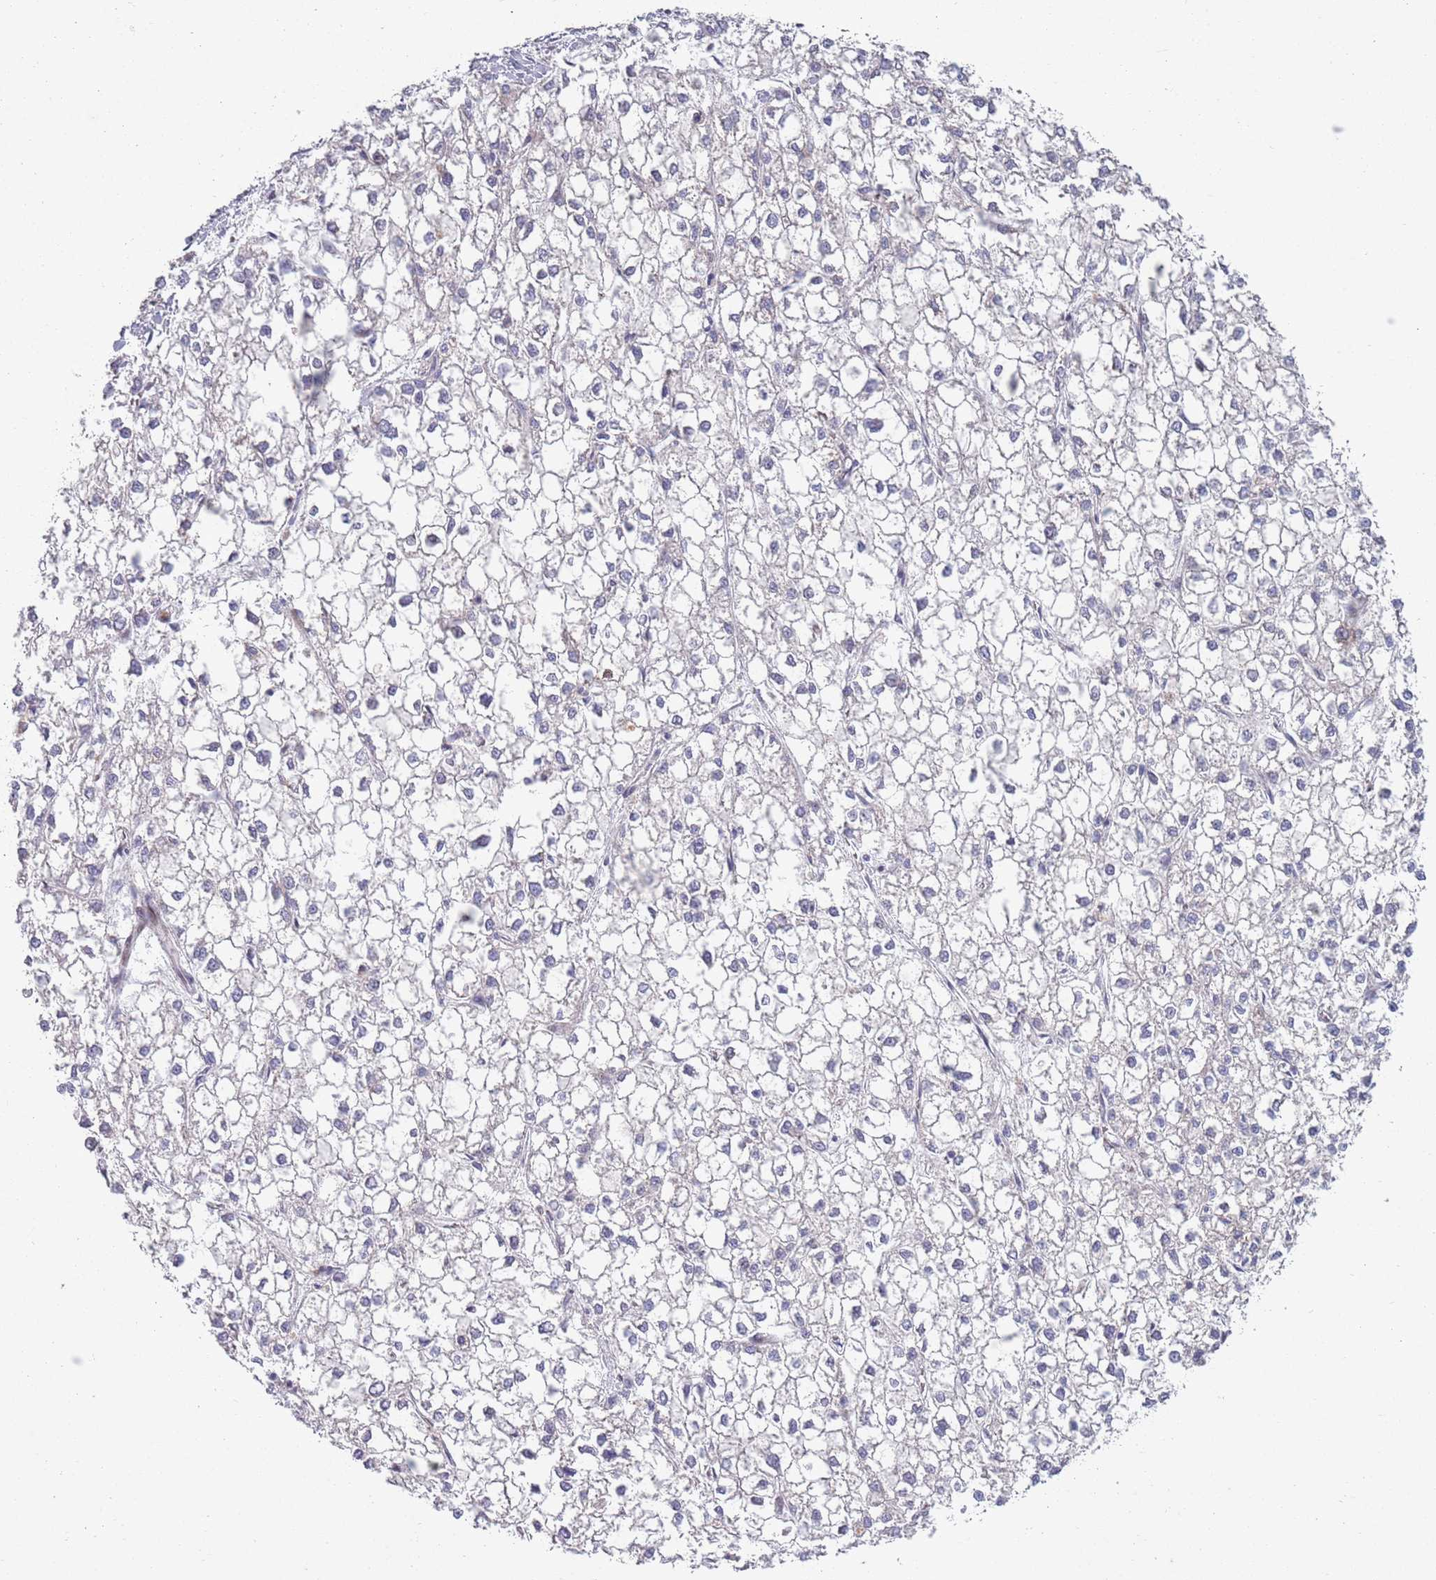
{"staining": {"intensity": "negative", "quantity": "none", "location": "none"}, "tissue": "liver cancer", "cell_type": "Tumor cells", "image_type": "cancer", "snomed": [{"axis": "morphology", "description": "Carcinoma, Hepatocellular, NOS"}, {"axis": "topography", "description": "Liver"}], "caption": "Histopathology image shows no protein expression in tumor cells of liver cancer tissue.", "gene": "TYW1", "patient": {"sex": "female", "age": 43}}